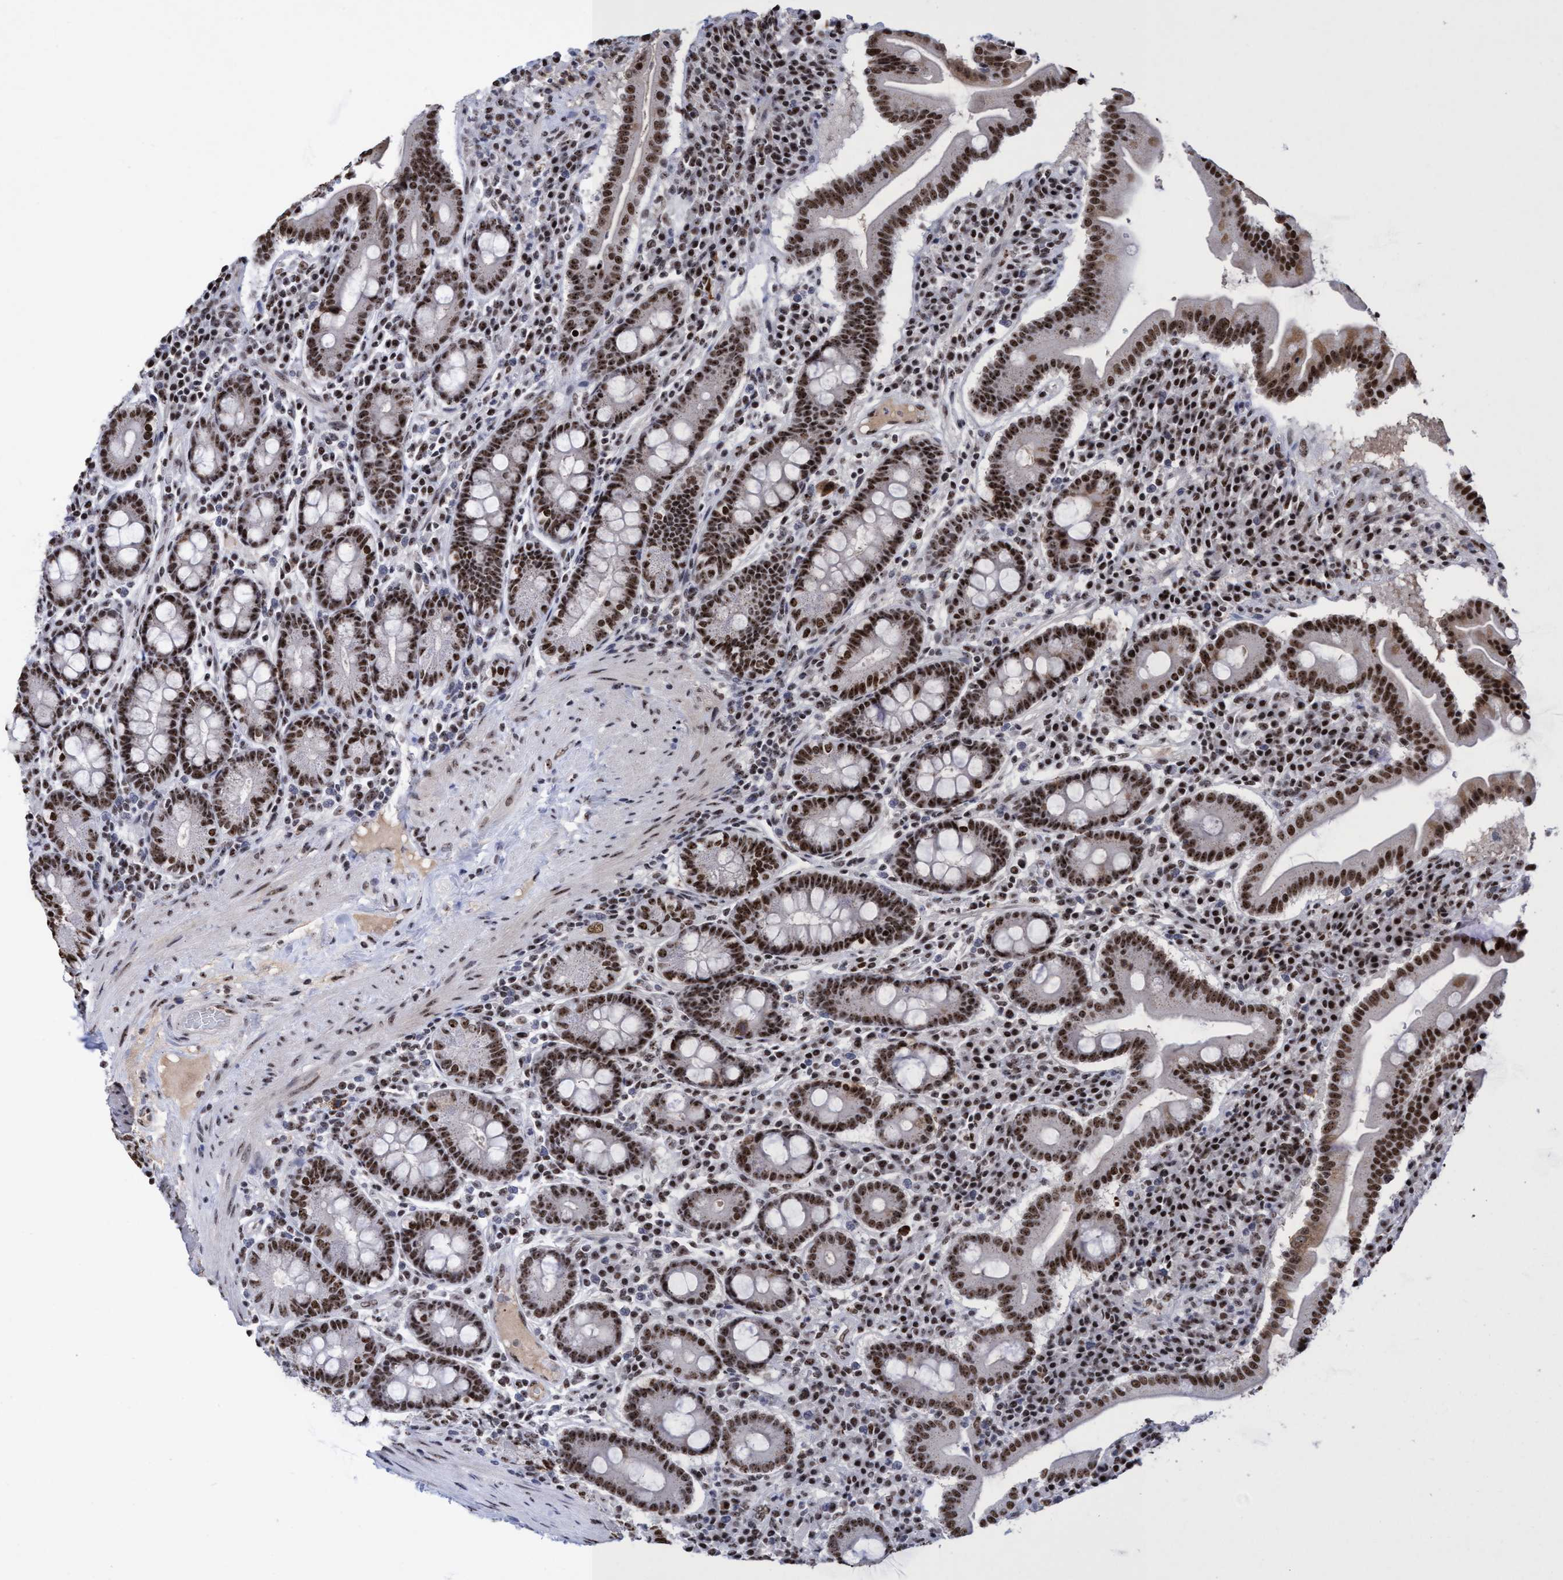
{"staining": {"intensity": "strong", "quantity": ">75%", "location": "nuclear"}, "tissue": "duodenum", "cell_type": "Glandular cells", "image_type": "normal", "snomed": [{"axis": "morphology", "description": "Normal tissue, NOS"}, {"axis": "topography", "description": "Duodenum"}], "caption": "Protein staining by IHC exhibits strong nuclear positivity in about >75% of glandular cells in normal duodenum.", "gene": "EFCAB10", "patient": {"sex": "male", "age": 50}}